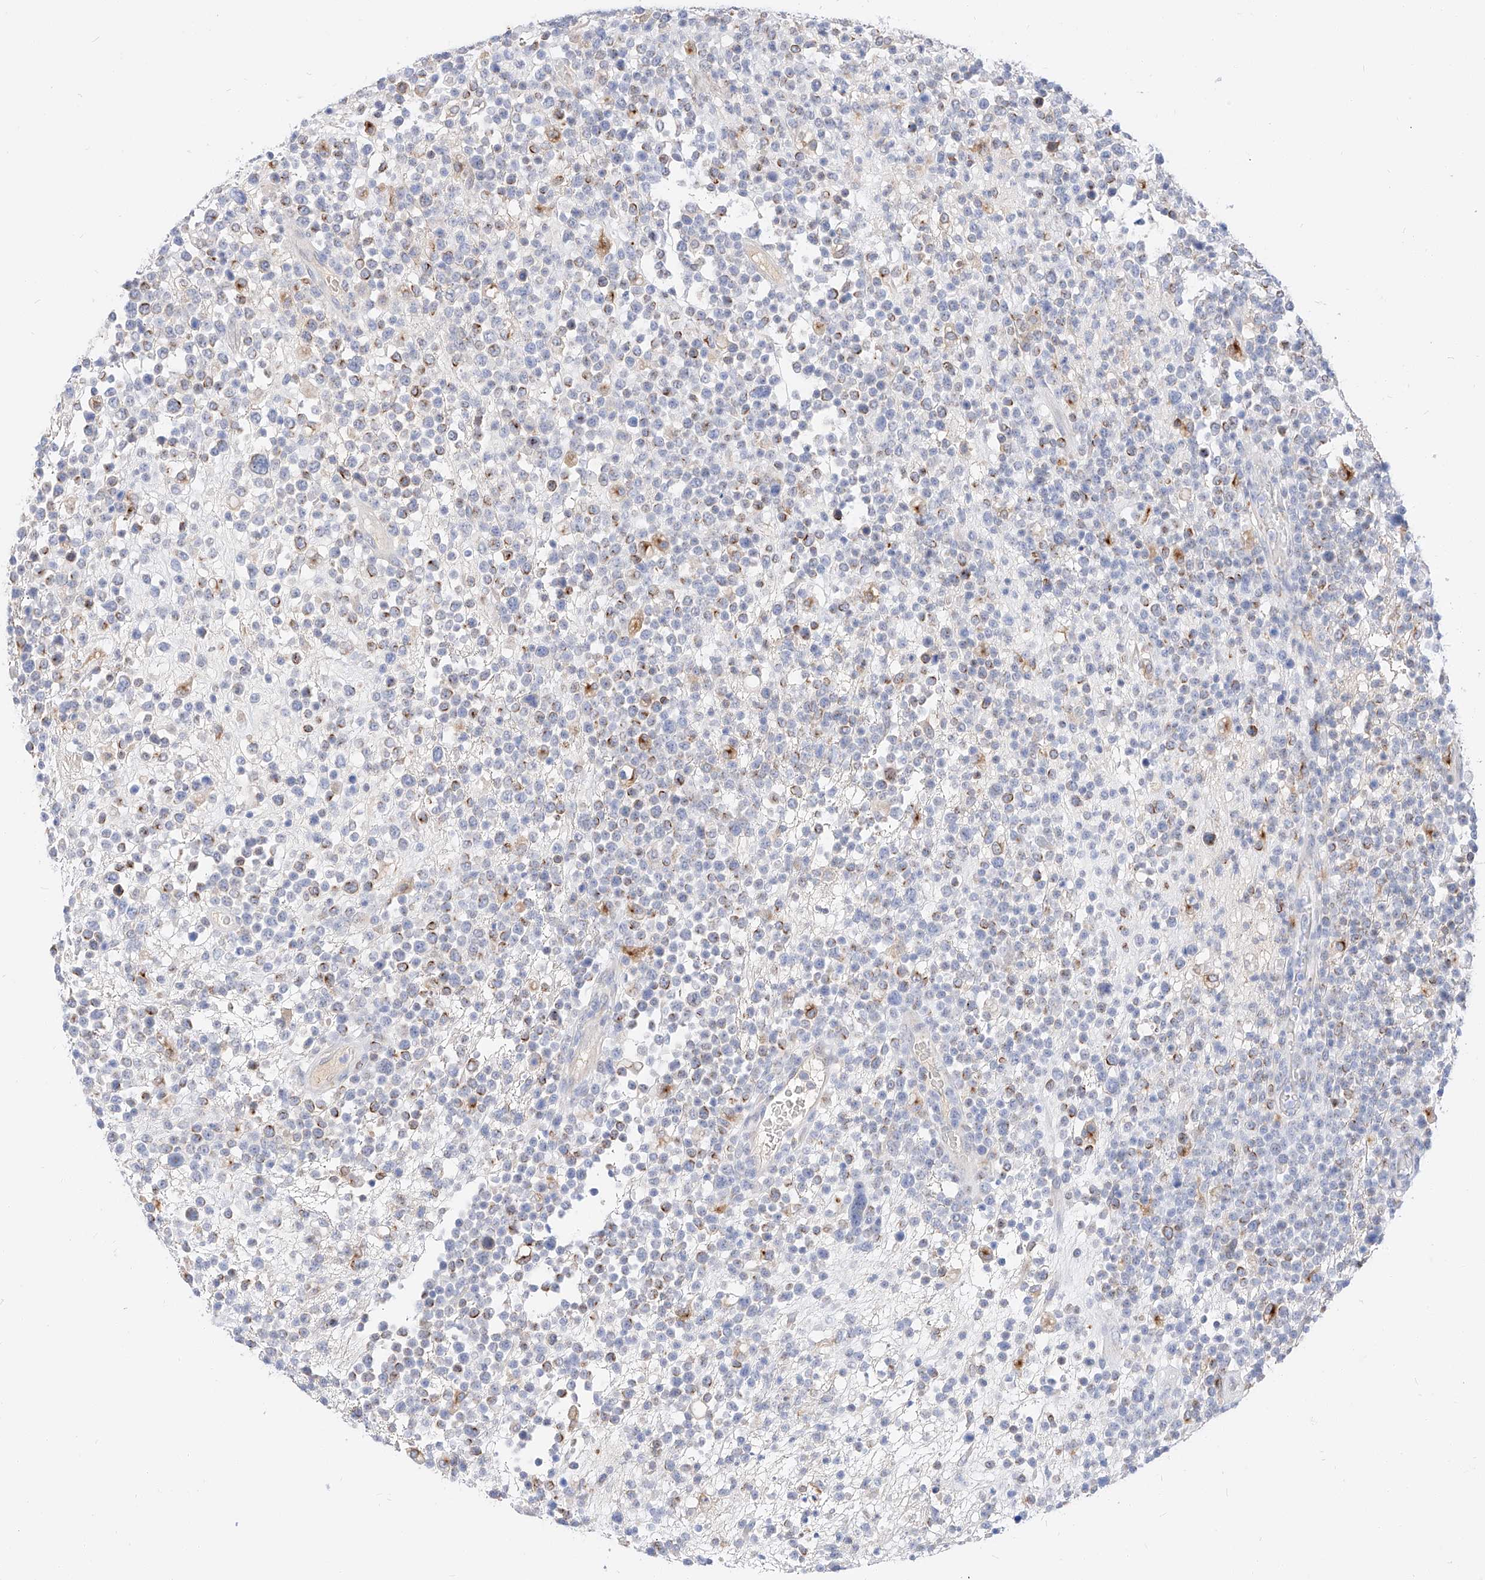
{"staining": {"intensity": "moderate", "quantity": "<25%", "location": "cytoplasmic/membranous"}, "tissue": "lymphoma", "cell_type": "Tumor cells", "image_type": "cancer", "snomed": [{"axis": "morphology", "description": "Malignant lymphoma, non-Hodgkin's type, High grade"}, {"axis": "topography", "description": "Colon"}], "caption": "Immunohistochemistry of lymphoma demonstrates low levels of moderate cytoplasmic/membranous staining in approximately <25% of tumor cells. (IHC, brightfield microscopy, high magnification).", "gene": "MAP7", "patient": {"sex": "female", "age": 53}}